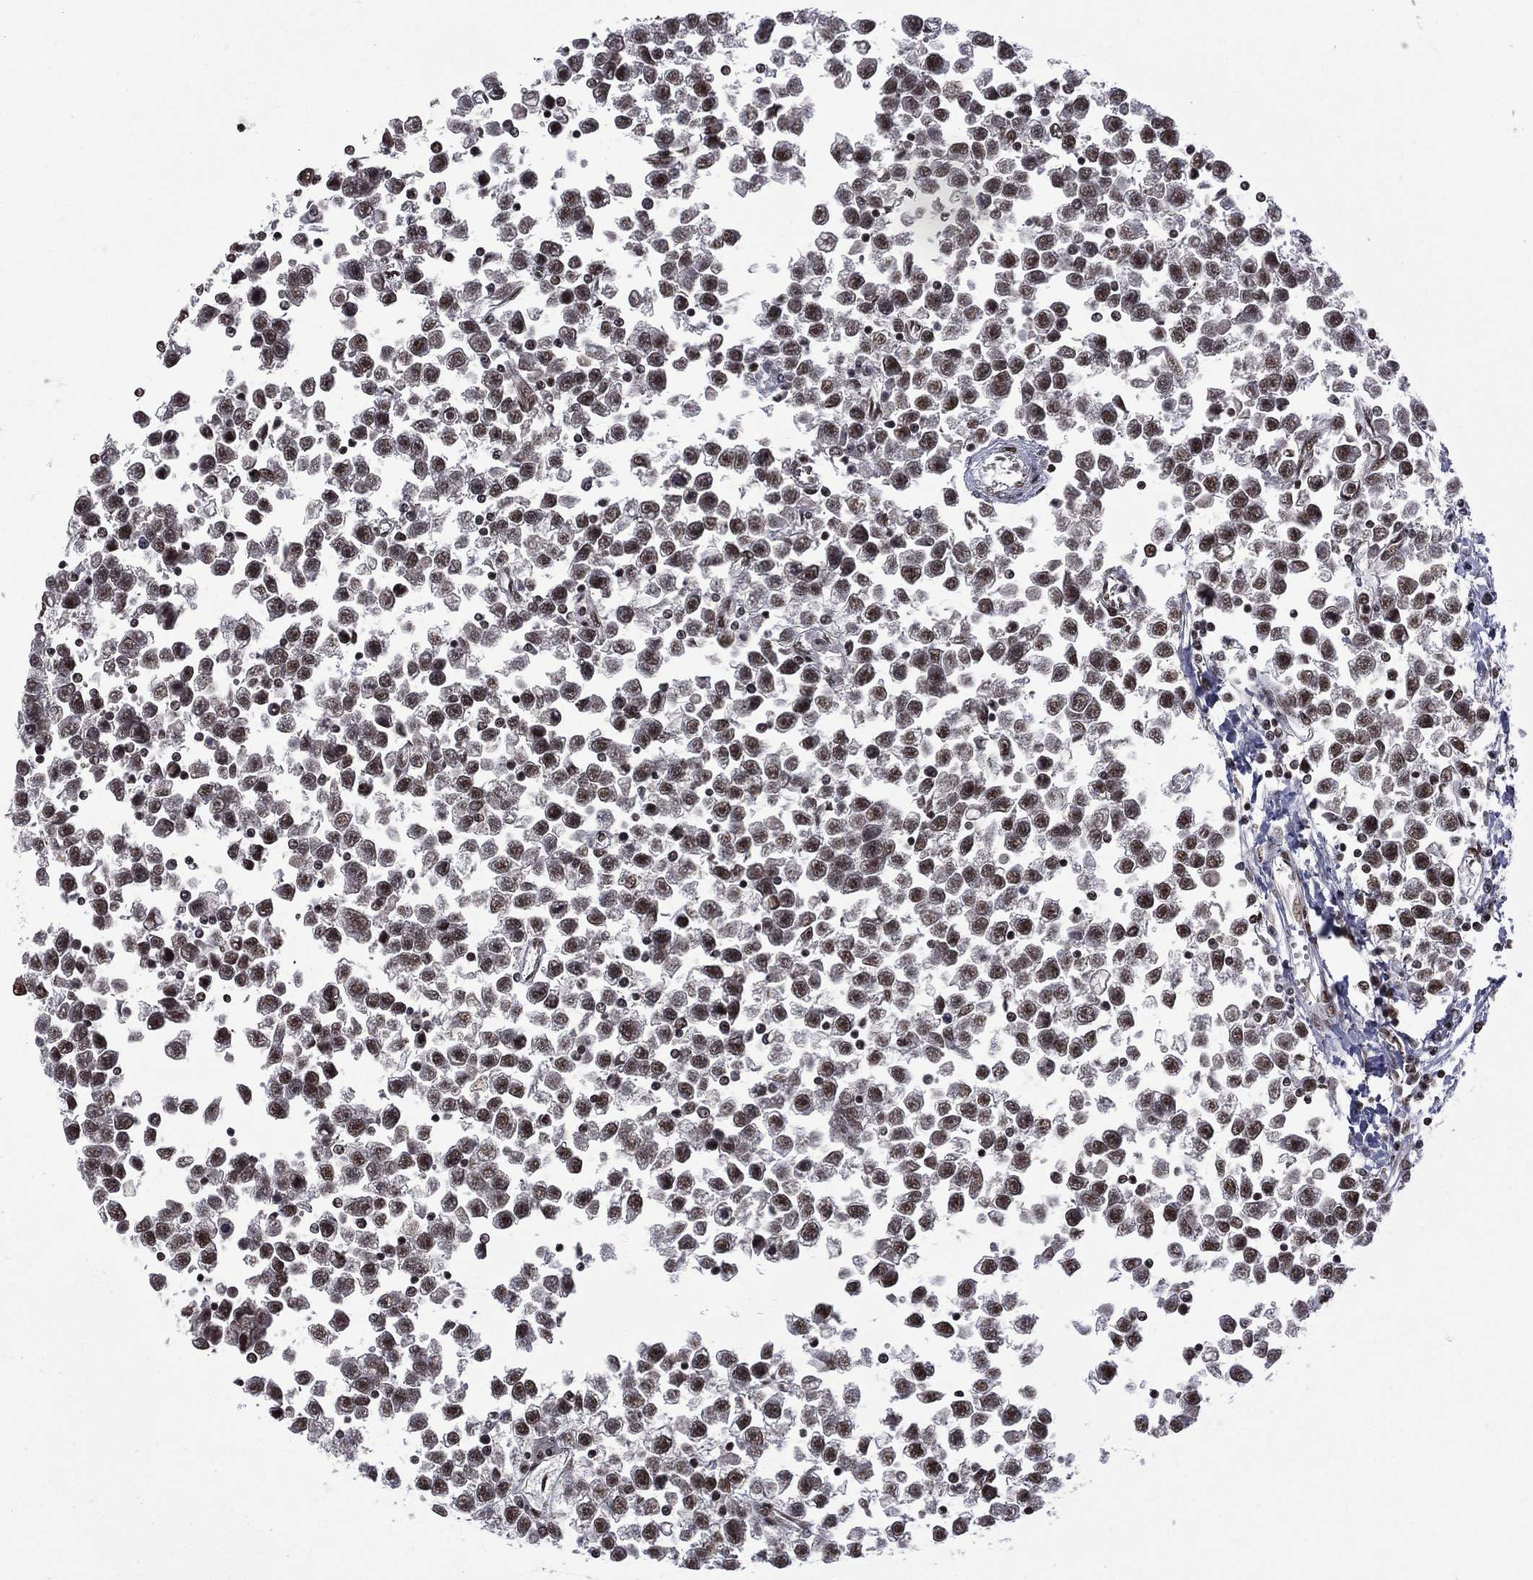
{"staining": {"intensity": "moderate", "quantity": "25%-75%", "location": "nuclear"}, "tissue": "testis cancer", "cell_type": "Tumor cells", "image_type": "cancer", "snomed": [{"axis": "morphology", "description": "Seminoma, NOS"}, {"axis": "topography", "description": "Testis"}], "caption": "IHC of seminoma (testis) demonstrates medium levels of moderate nuclear expression in about 25%-75% of tumor cells.", "gene": "C5orf24", "patient": {"sex": "male", "age": 34}}